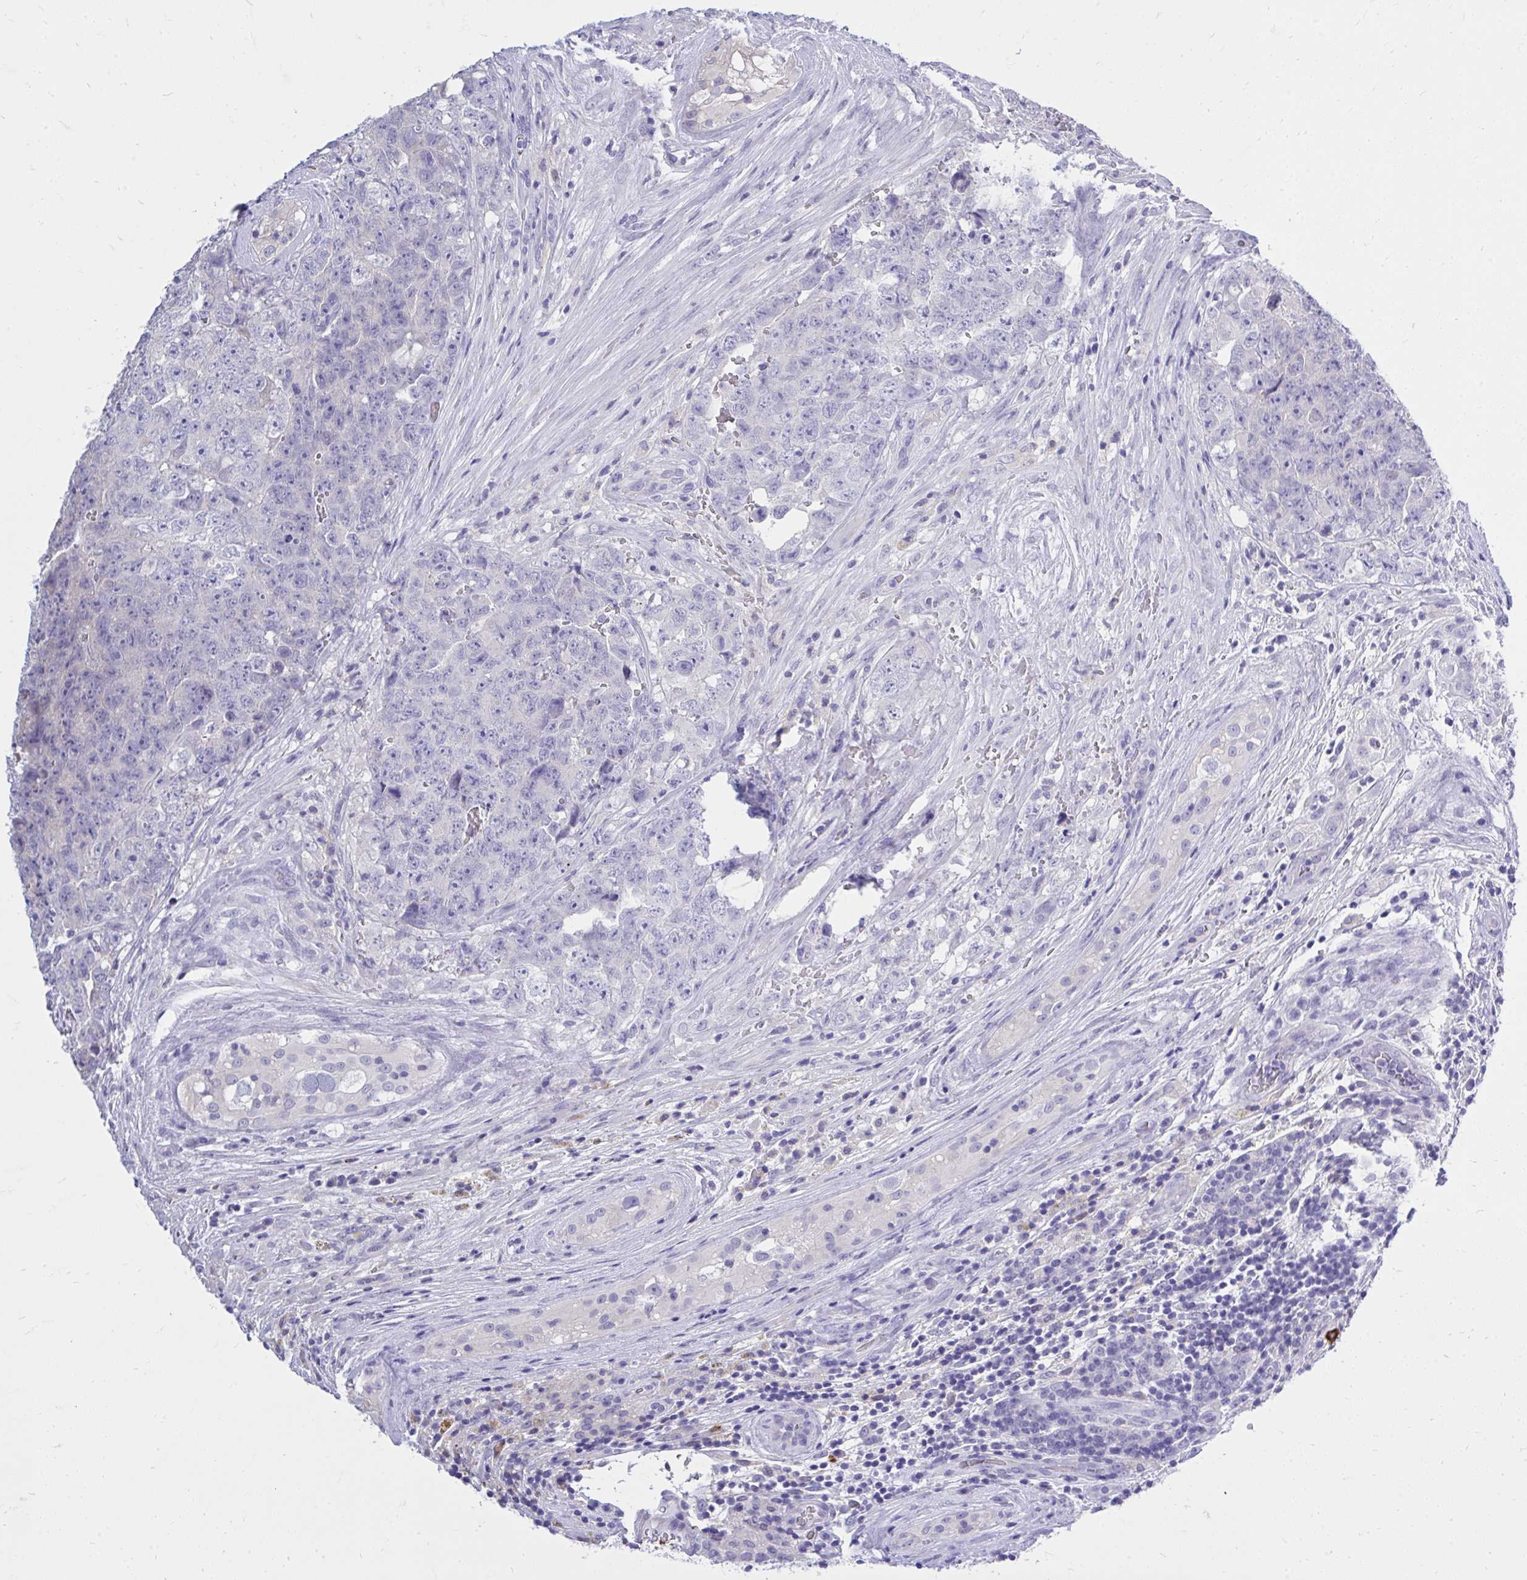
{"staining": {"intensity": "negative", "quantity": "none", "location": "none"}, "tissue": "testis cancer", "cell_type": "Tumor cells", "image_type": "cancer", "snomed": [{"axis": "morphology", "description": "Seminoma, NOS"}, {"axis": "morphology", "description": "Teratoma, malignant, NOS"}, {"axis": "topography", "description": "Testis"}], "caption": "High power microscopy photomicrograph of an immunohistochemistry (IHC) histopathology image of testis cancer, revealing no significant positivity in tumor cells.", "gene": "PSD", "patient": {"sex": "male", "age": 34}}